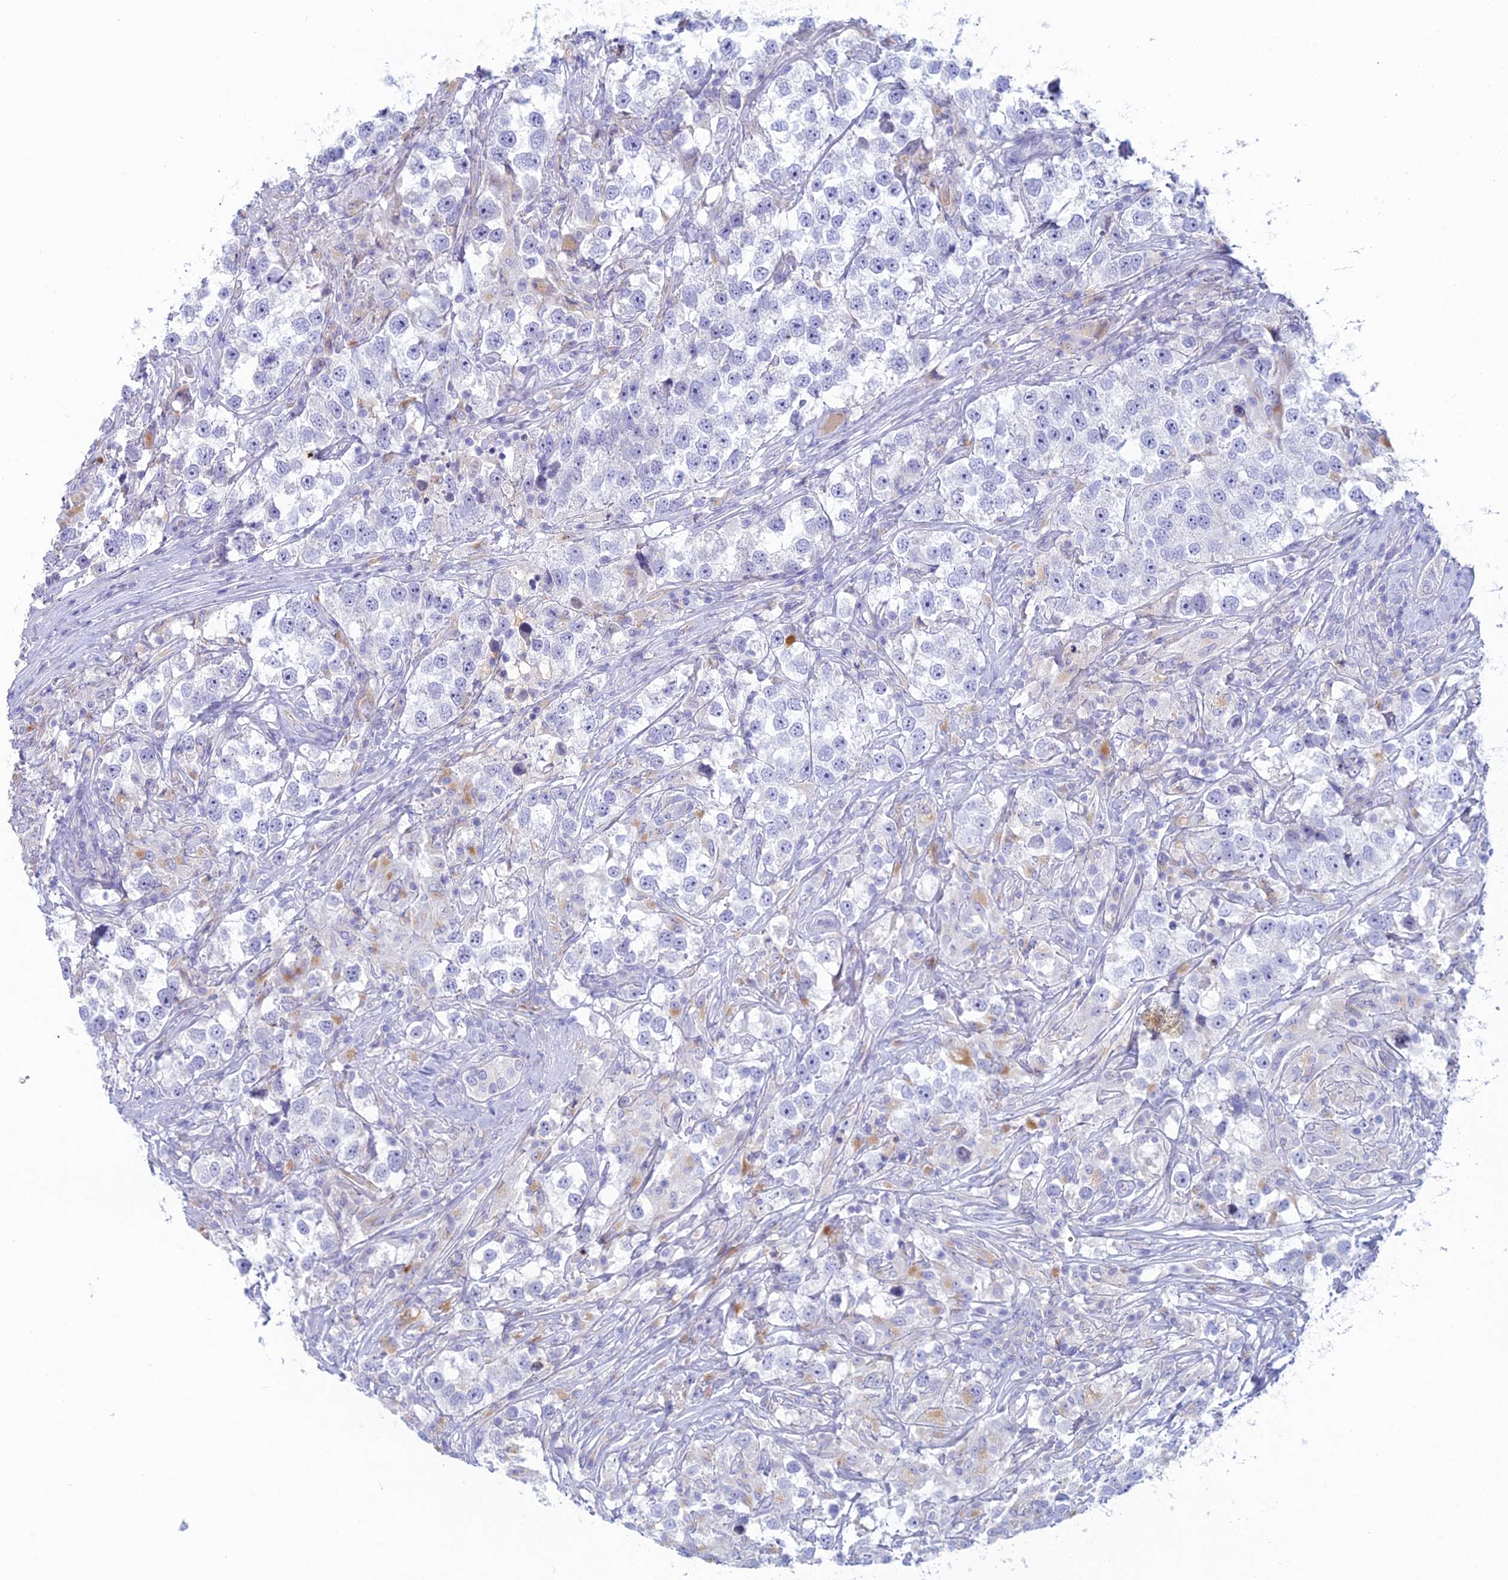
{"staining": {"intensity": "negative", "quantity": "none", "location": "none"}, "tissue": "testis cancer", "cell_type": "Tumor cells", "image_type": "cancer", "snomed": [{"axis": "morphology", "description": "Seminoma, NOS"}, {"axis": "topography", "description": "Testis"}], "caption": "A photomicrograph of testis cancer stained for a protein shows no brown staining in tumor cells.", "gene": "FERD3L", "patient": {"sex": "male", "age": 46}}